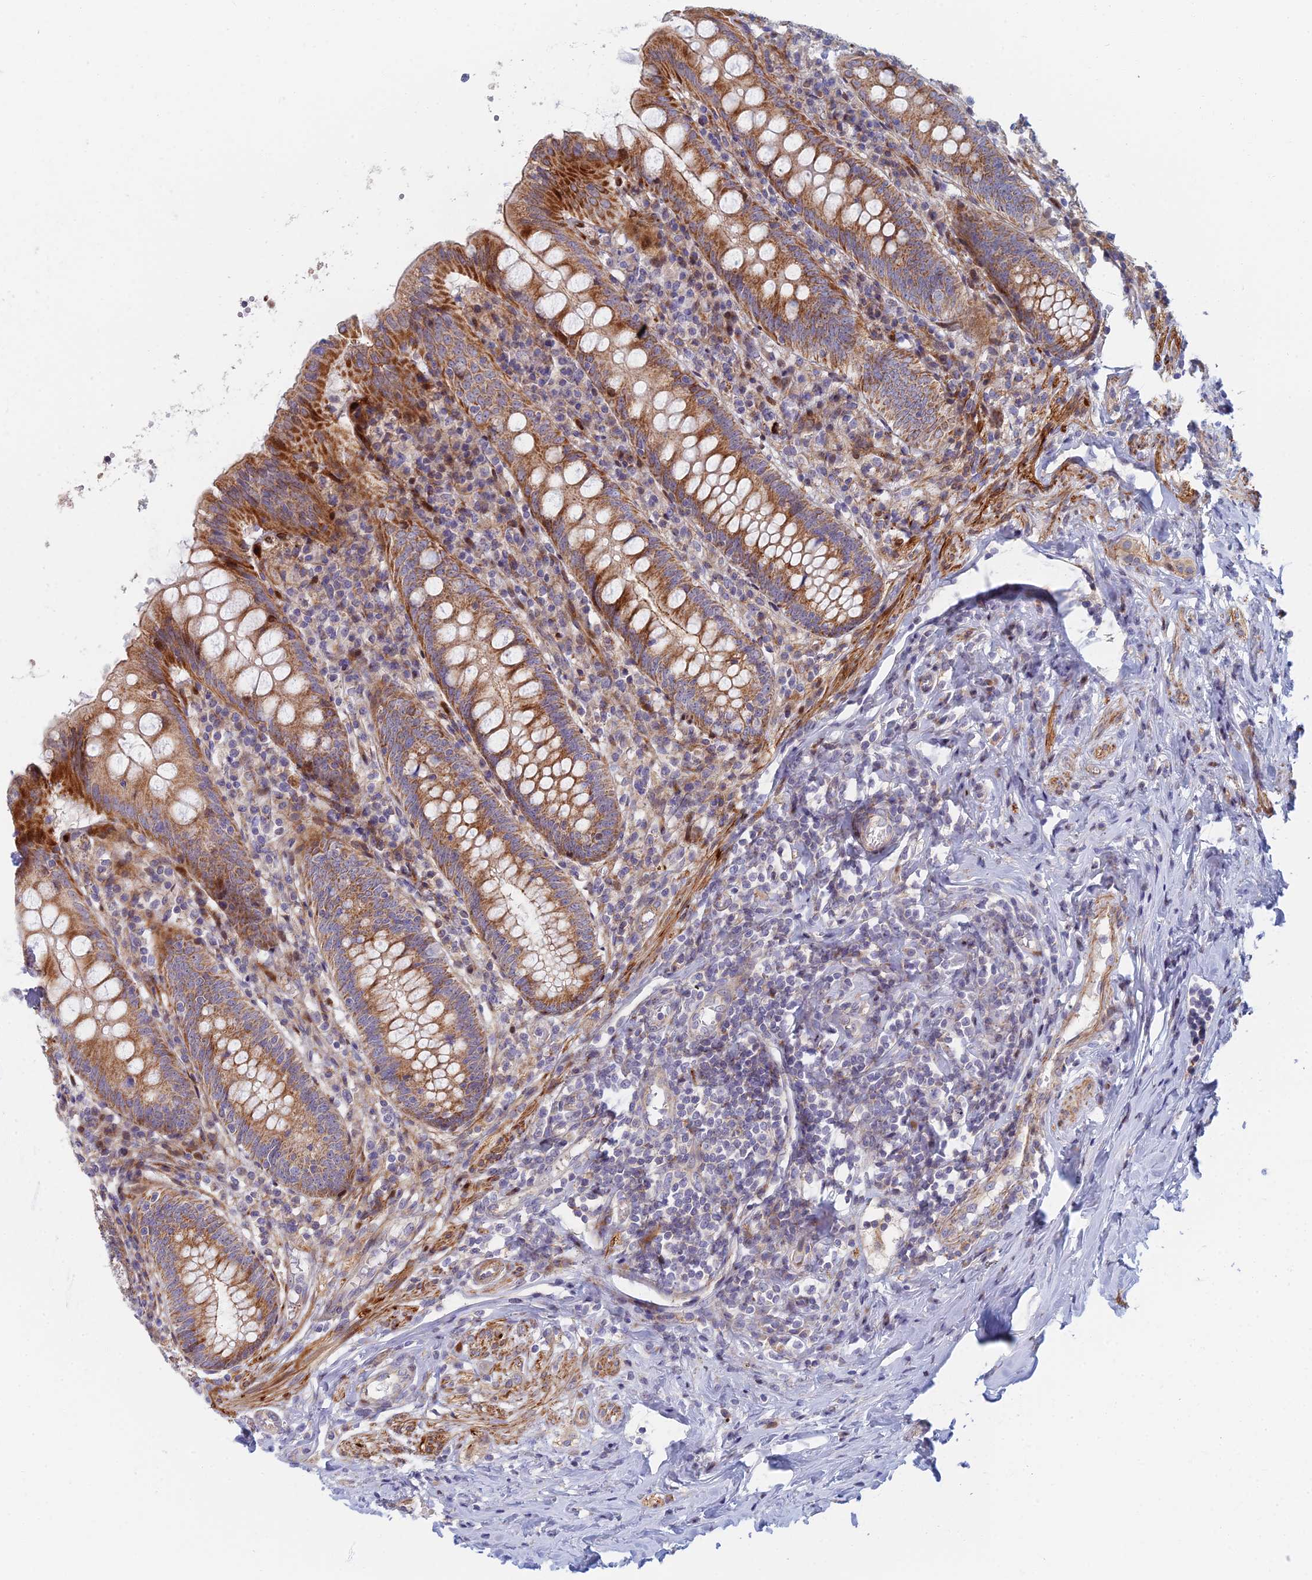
{"staining": {"intensity": "moderate", "quantity": ">75%", "location": "cytoplasmic/membranous"}, "tissue": "appendix", "cell_type": "Glandular cells", "image_type": "normal", "snomed": [{"axis": "morphology", "description": "Normal tissue, NOS"}, {"axis": "topography", "description": "Appendix"}], "caption": "This image displays immunohistochemistry (IHC) staining of unremarkable appendix, with medium moderate cytoplasmic/membranous expression in about >75% of glandular cells.", "gene": "C15orf40", "patient": {"sex": "female", "age": 54}}